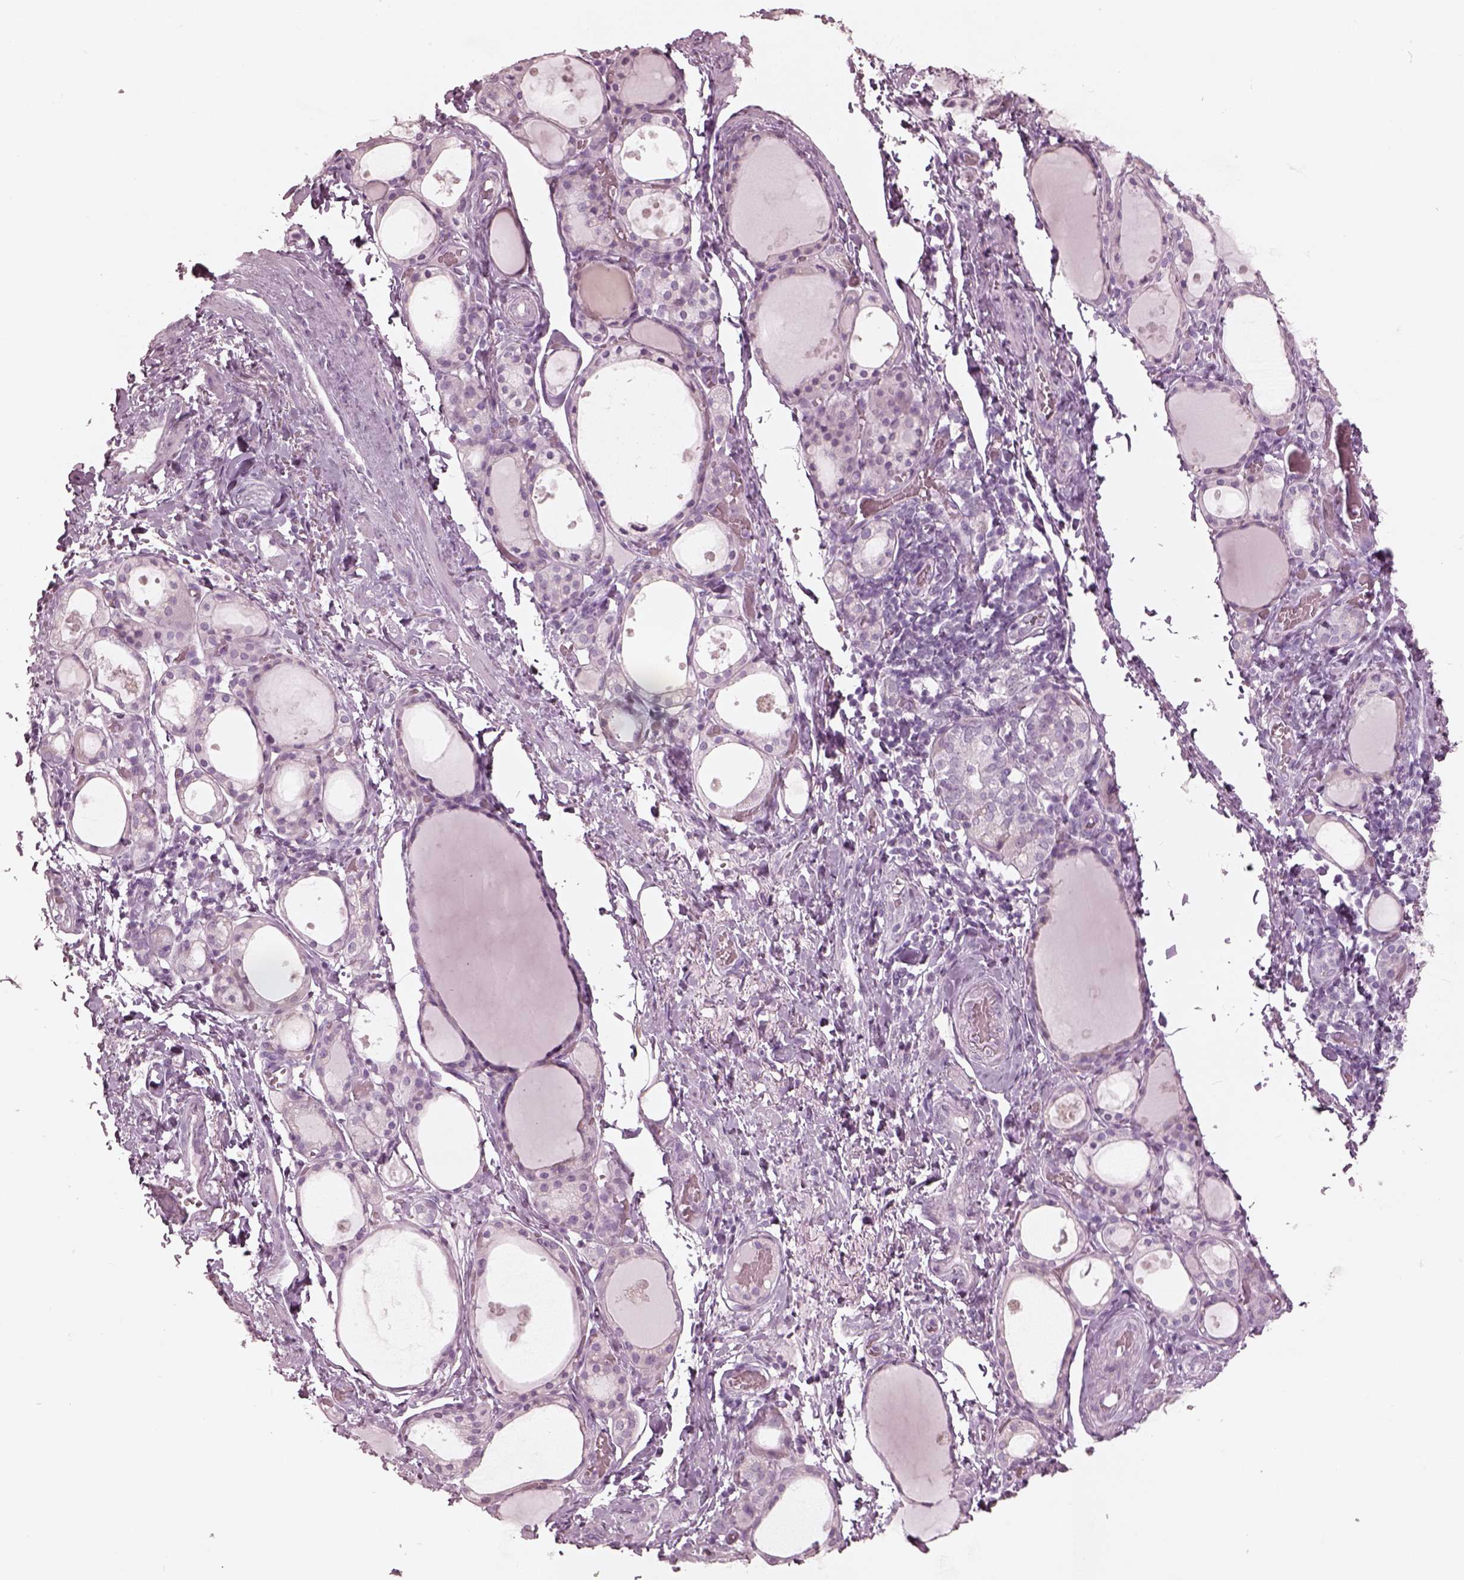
{"staining": {"intensity": "negative", "quantity": "none", "location": "none"}, "tissue": "thyroid gland", "cell_type": "Glandular cells", "image_type": "normal", "snomed": [{"axis": "morphology", "description": "Normal tissue, NOS"}, {"axis": "topography", "description": "Thyroid gland"}], "caption": "Image shows no significant protein positivity in glandular cells of benign thyroid gland.", "gene": "KRTAP24", "patient": {"sex": "male", "age": 68}}